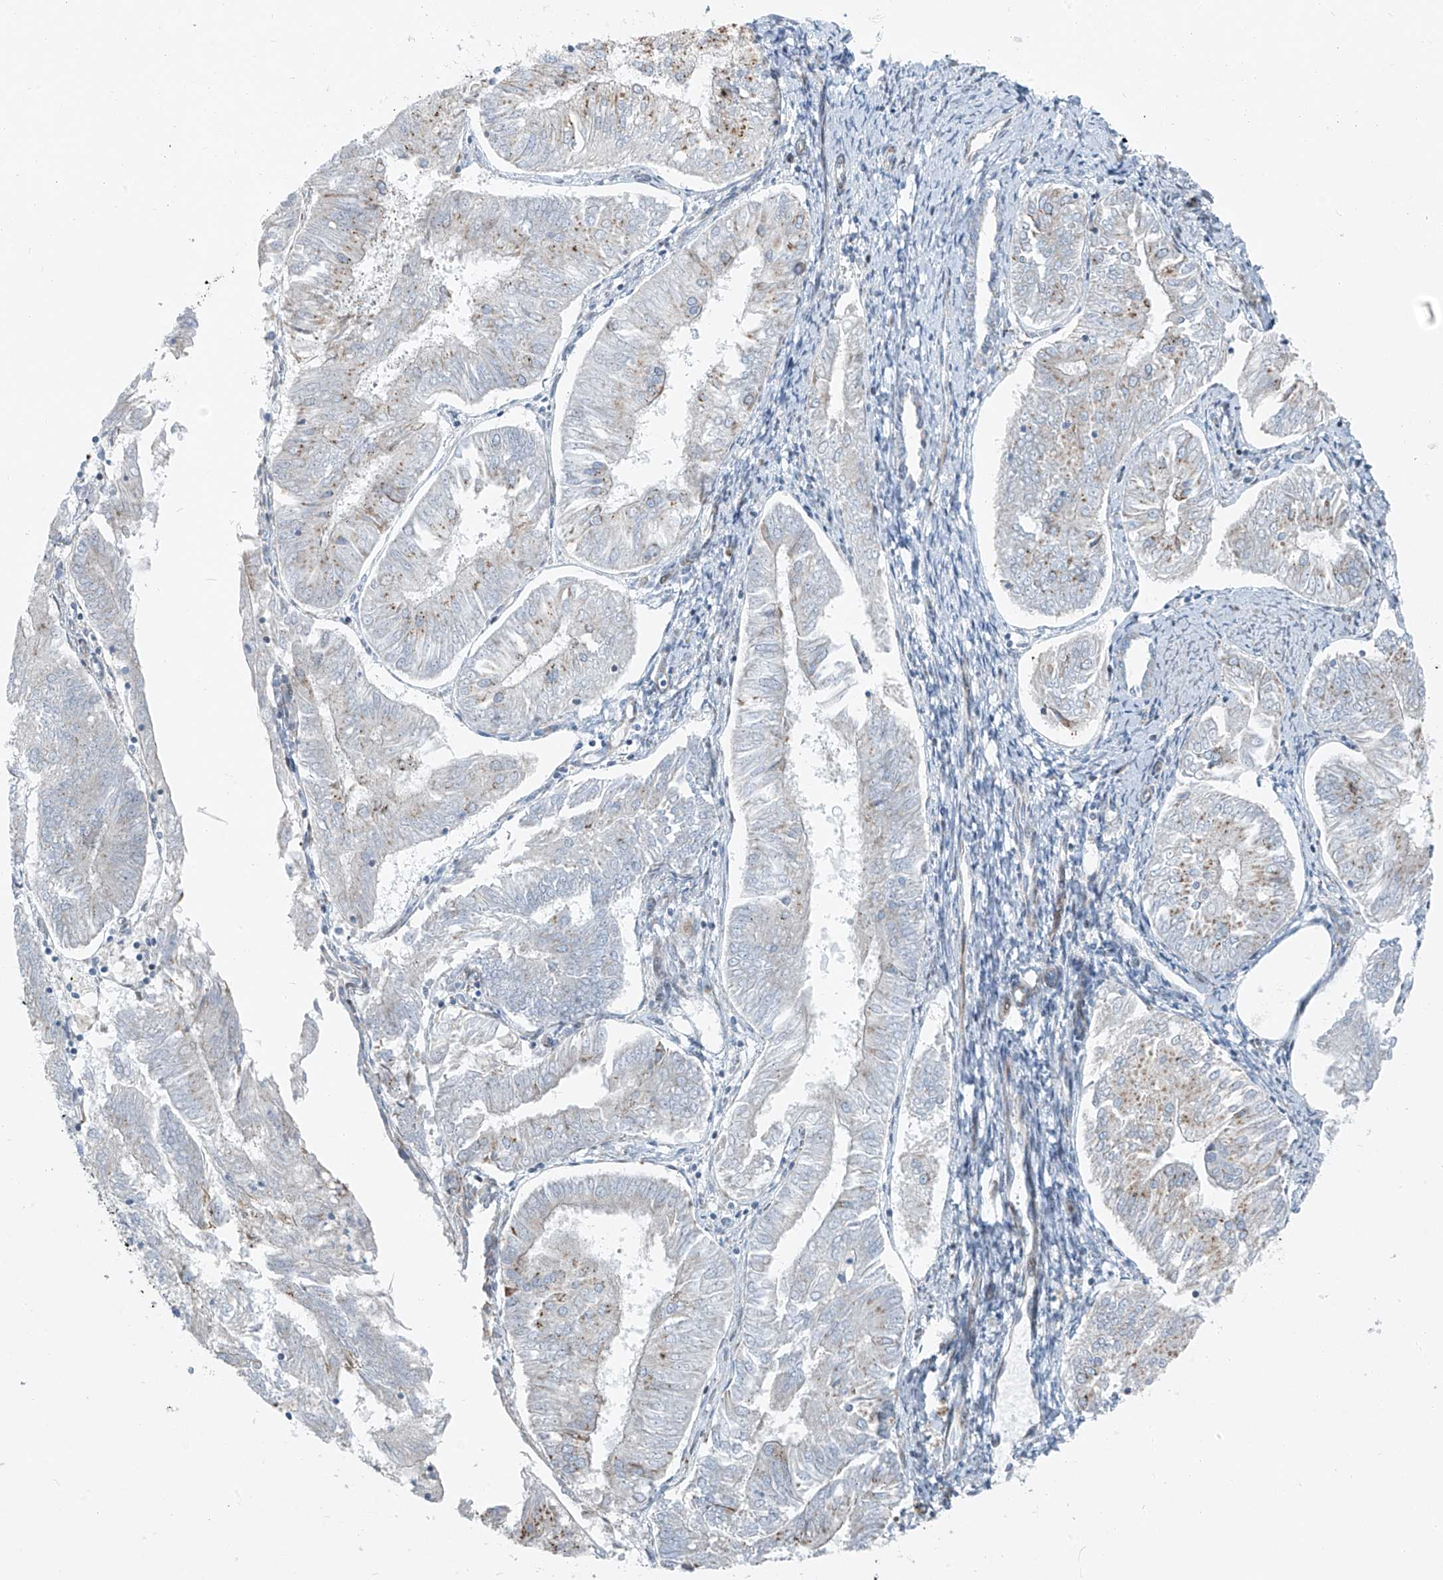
{"staining": {"intensity": "negative", "quantity": "none", "location": "none"}, "tissue": "endometrial cancer", "cell_type": "Tumor cells", "image_type": "cancer", "snomed": [{"axis": "morphology", "description": "Adenocarcinoma, NOS"}, {"axis": "topography", "description": "Endometrium"}], "caption": "Human adenocarcinoma (endometrial) stained for a protein using immunohistochemistry shows no staining in tumor cells.", "gene": "HIC2", "patient": {"sex": "female", "age": 58}}